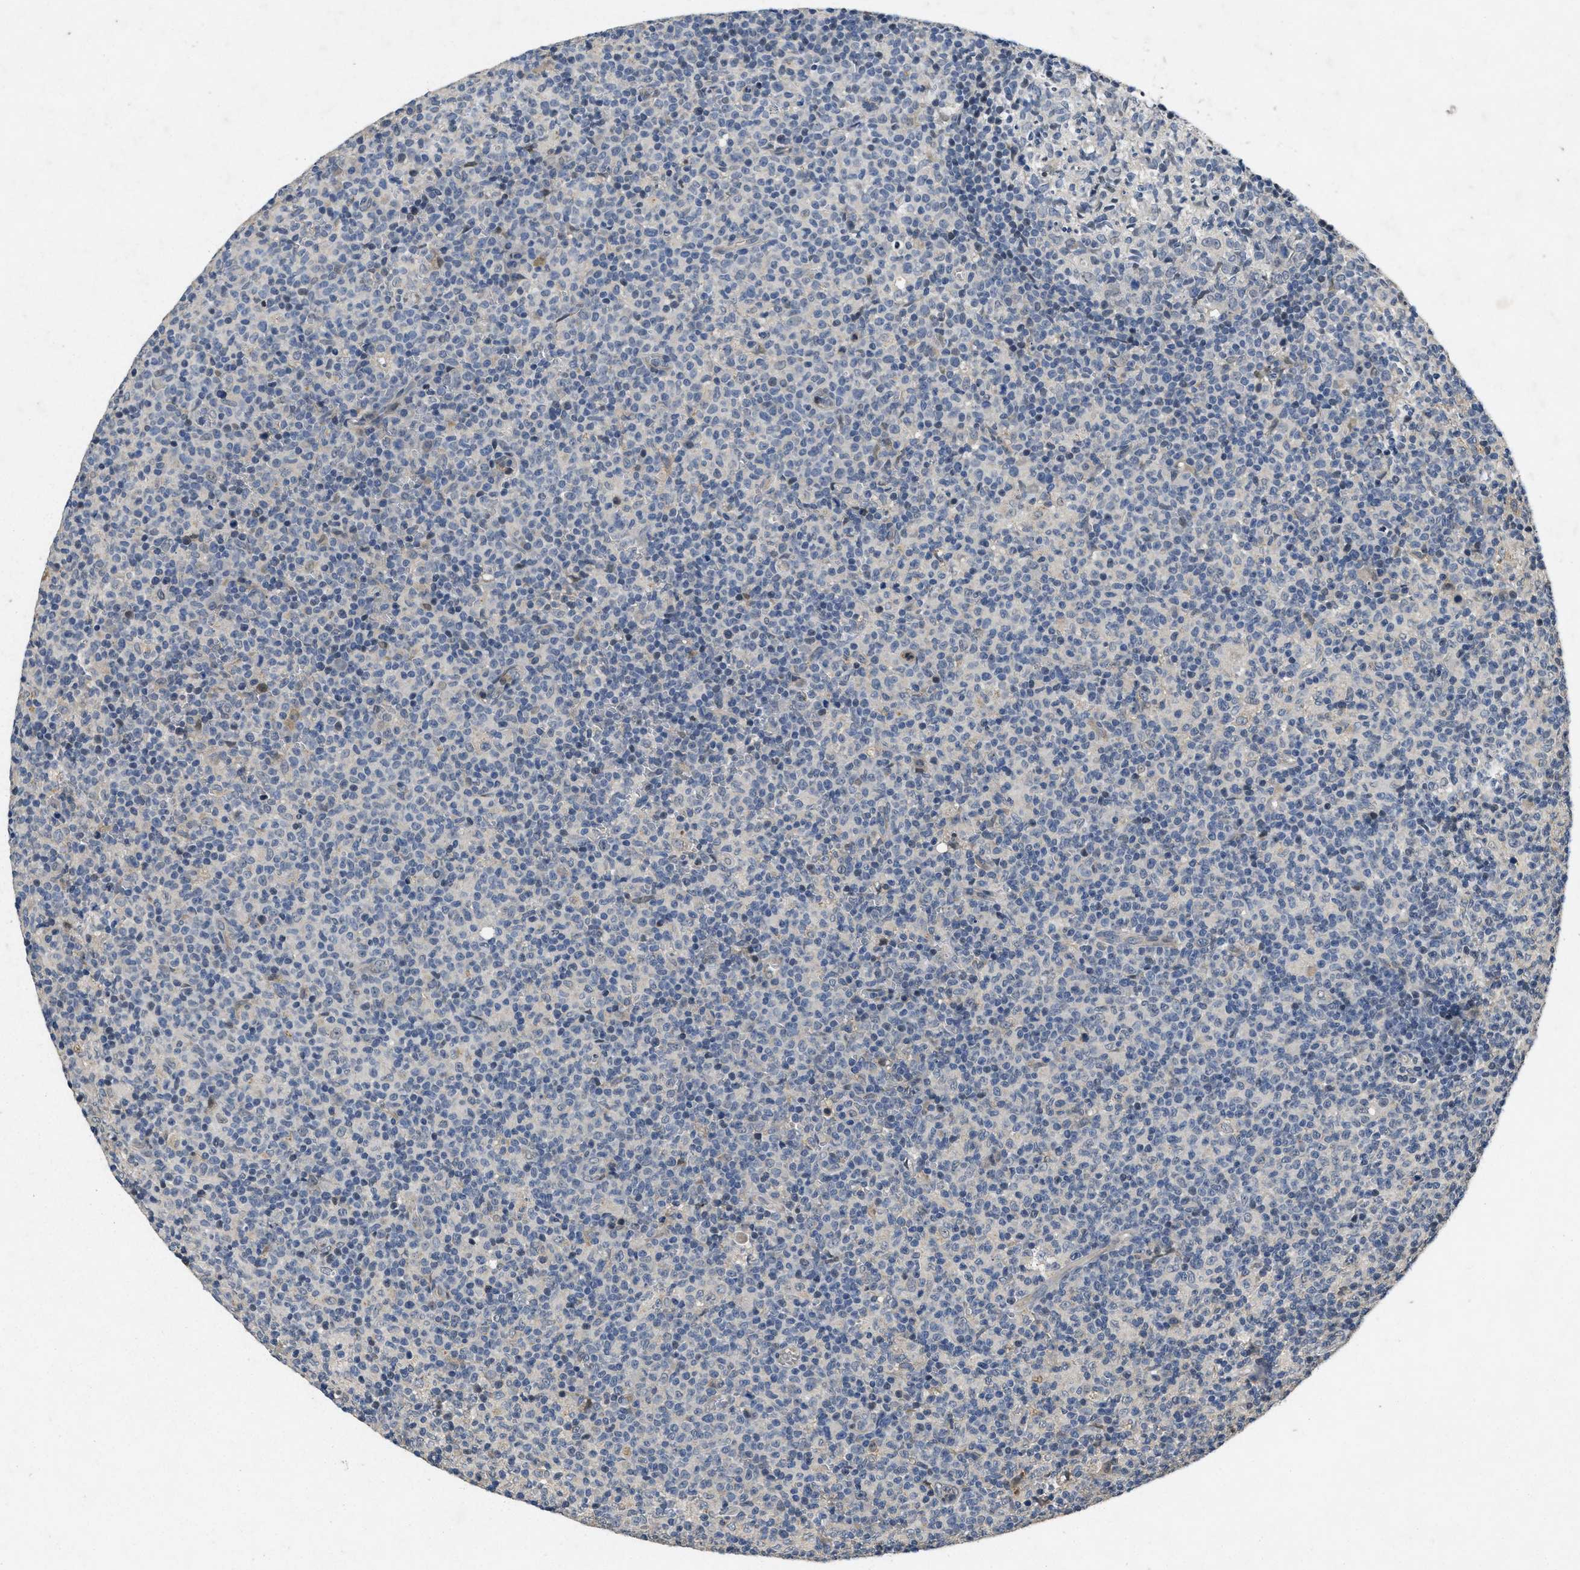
{"staining": {"intensity": "negative", "quantity": "none", "location": "none"}, "tissue": "lymph node", "cell_type": "Germinal center cells", "image_type": "normal", "snomed": [{"axis": "morphology", "description": "Normal tissue, NOS"}, {"axis": "morphology", "description": "Inflammation, NOS"}, {"axis": "topography", "description": "Lymph node"}], "caption": "IHC photomicrograph of unremarkable lymph node stained for a protein (brown), which reveals no positivity in germinal center cells. The staining is performed using DAB brown chromogen with nuclei counter-stained in using hematoxylin.", "gene": "PAPOLG", "patient": {"sex": "male", "age": 55}}